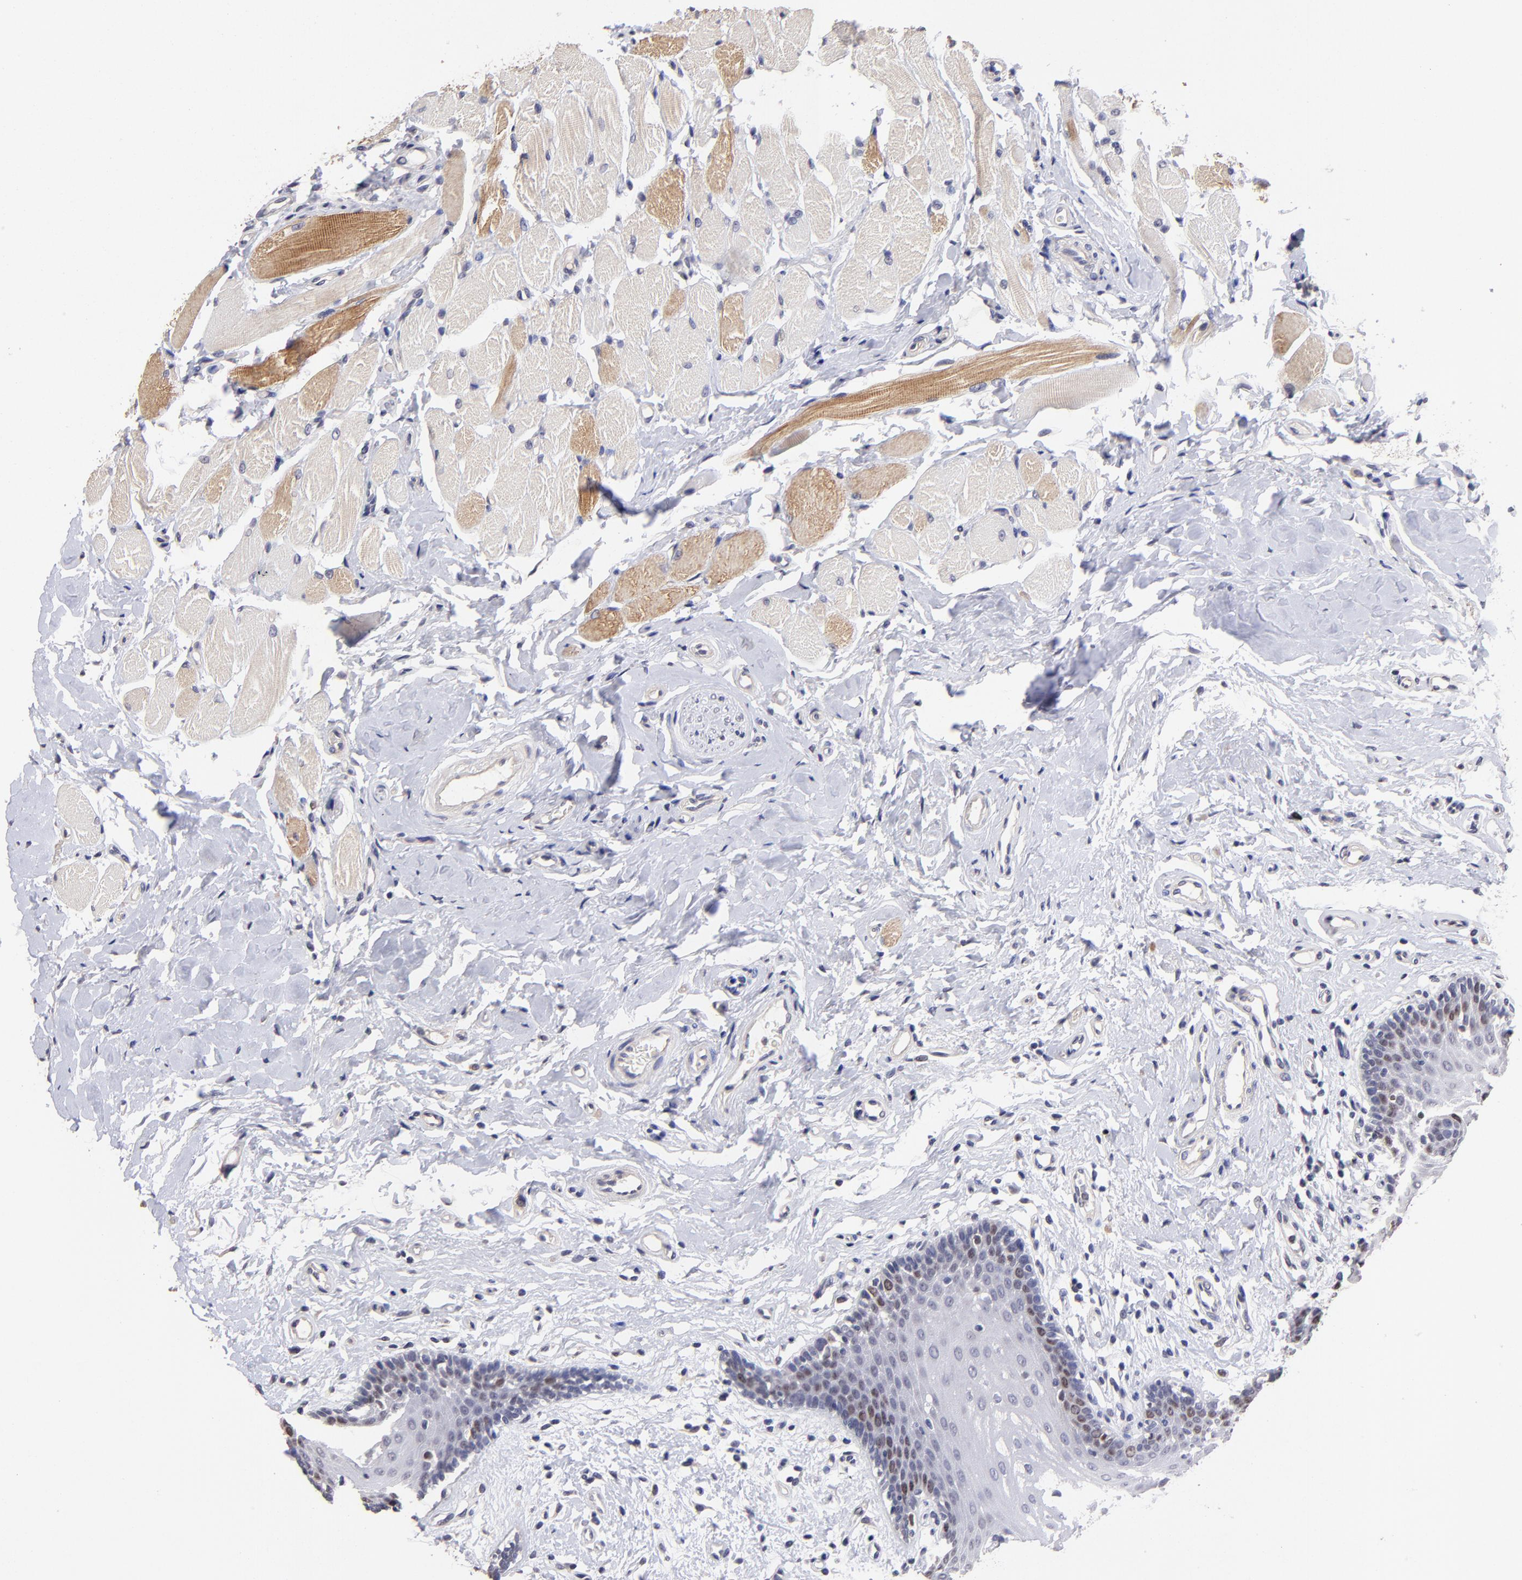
{"staining": {"intensity": "moderate", "quantity": "<25%", "location": "nuclear"}, "tissue": "oral mucosa", "cell_type": "Squamous epithelial cells", "image_type": "normal", "snomed": [{"axis": "morphology", "description": "Normal tissue, NOS"}, {"axis": "topography", "description": "Oral tissue"}], "caption": "About <25% of squamous epithelial cells in normal human oral mucosa display moderate nuclear protein expression as visualized by brown immunohistochemical staining.", "gene": "DNMT1", "patient": {"sex": "male", "age": 62}}